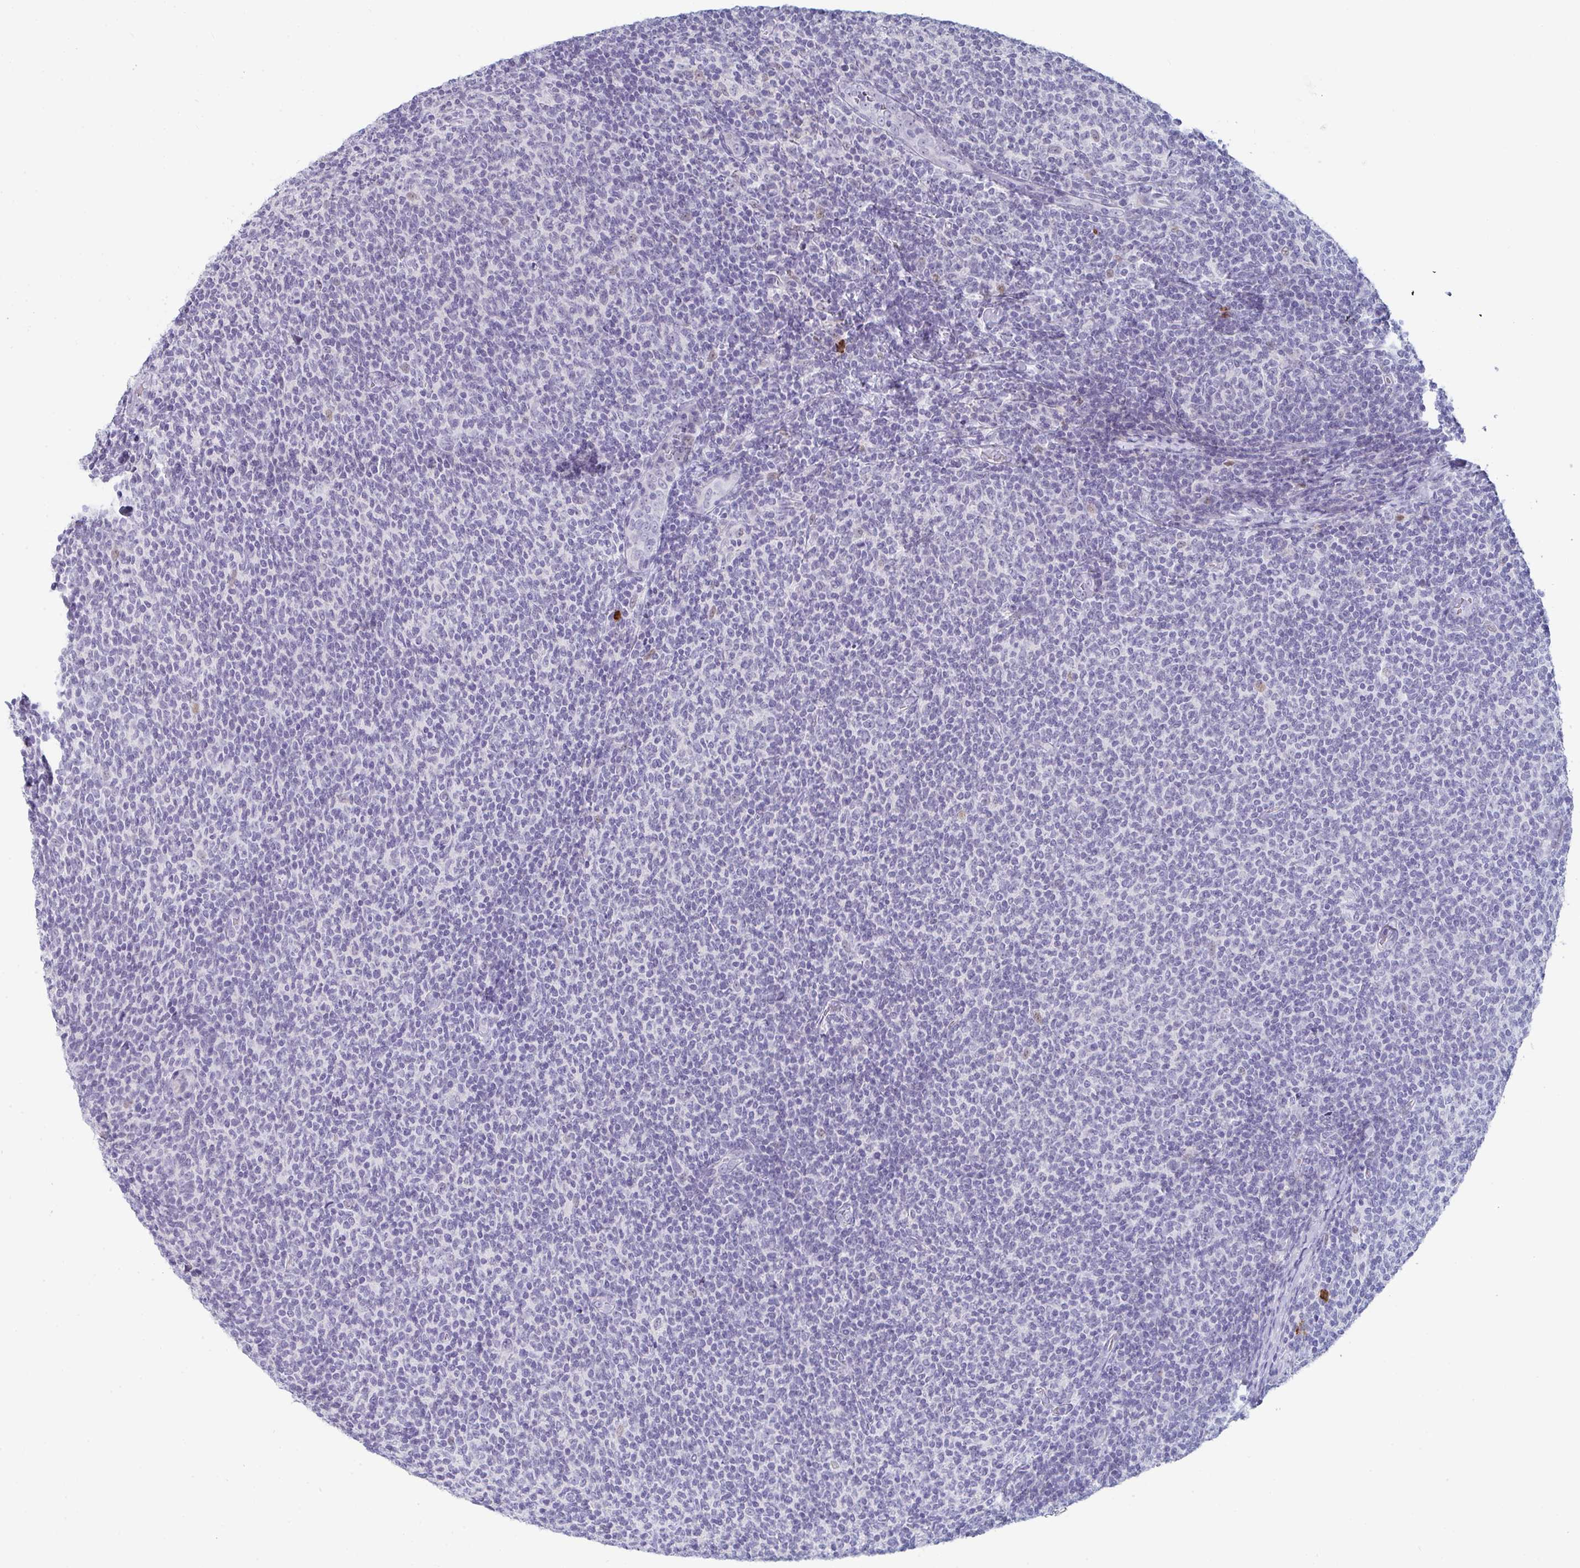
{"staining": {"intensity": "negative", "quantity": "none", "location": "none"}, "tissue": "lymphoma", "cell_type": "Tumor cells", "image_type": "cancer", "snomed": [{"axis": "morphology", "description": "Malignant lymphoma, non-Hodgkin's type, Low grade"}, {"axis": "topography", "description": "Lymph node"}], "caption": "Immunohistochemistry (IHC) photomicrograph of neoplastic tissue: malignant lymphoma, non-Hodgkin's type (low-grade) stained with DAB reveals no significant protein staining in tumor cells. The staining is performed using DAB brown chromogen with nuclei counter-stained in using hematoxylin.", "gene": "RUBCN", "patient": {"sex": "male", "age": 52}}